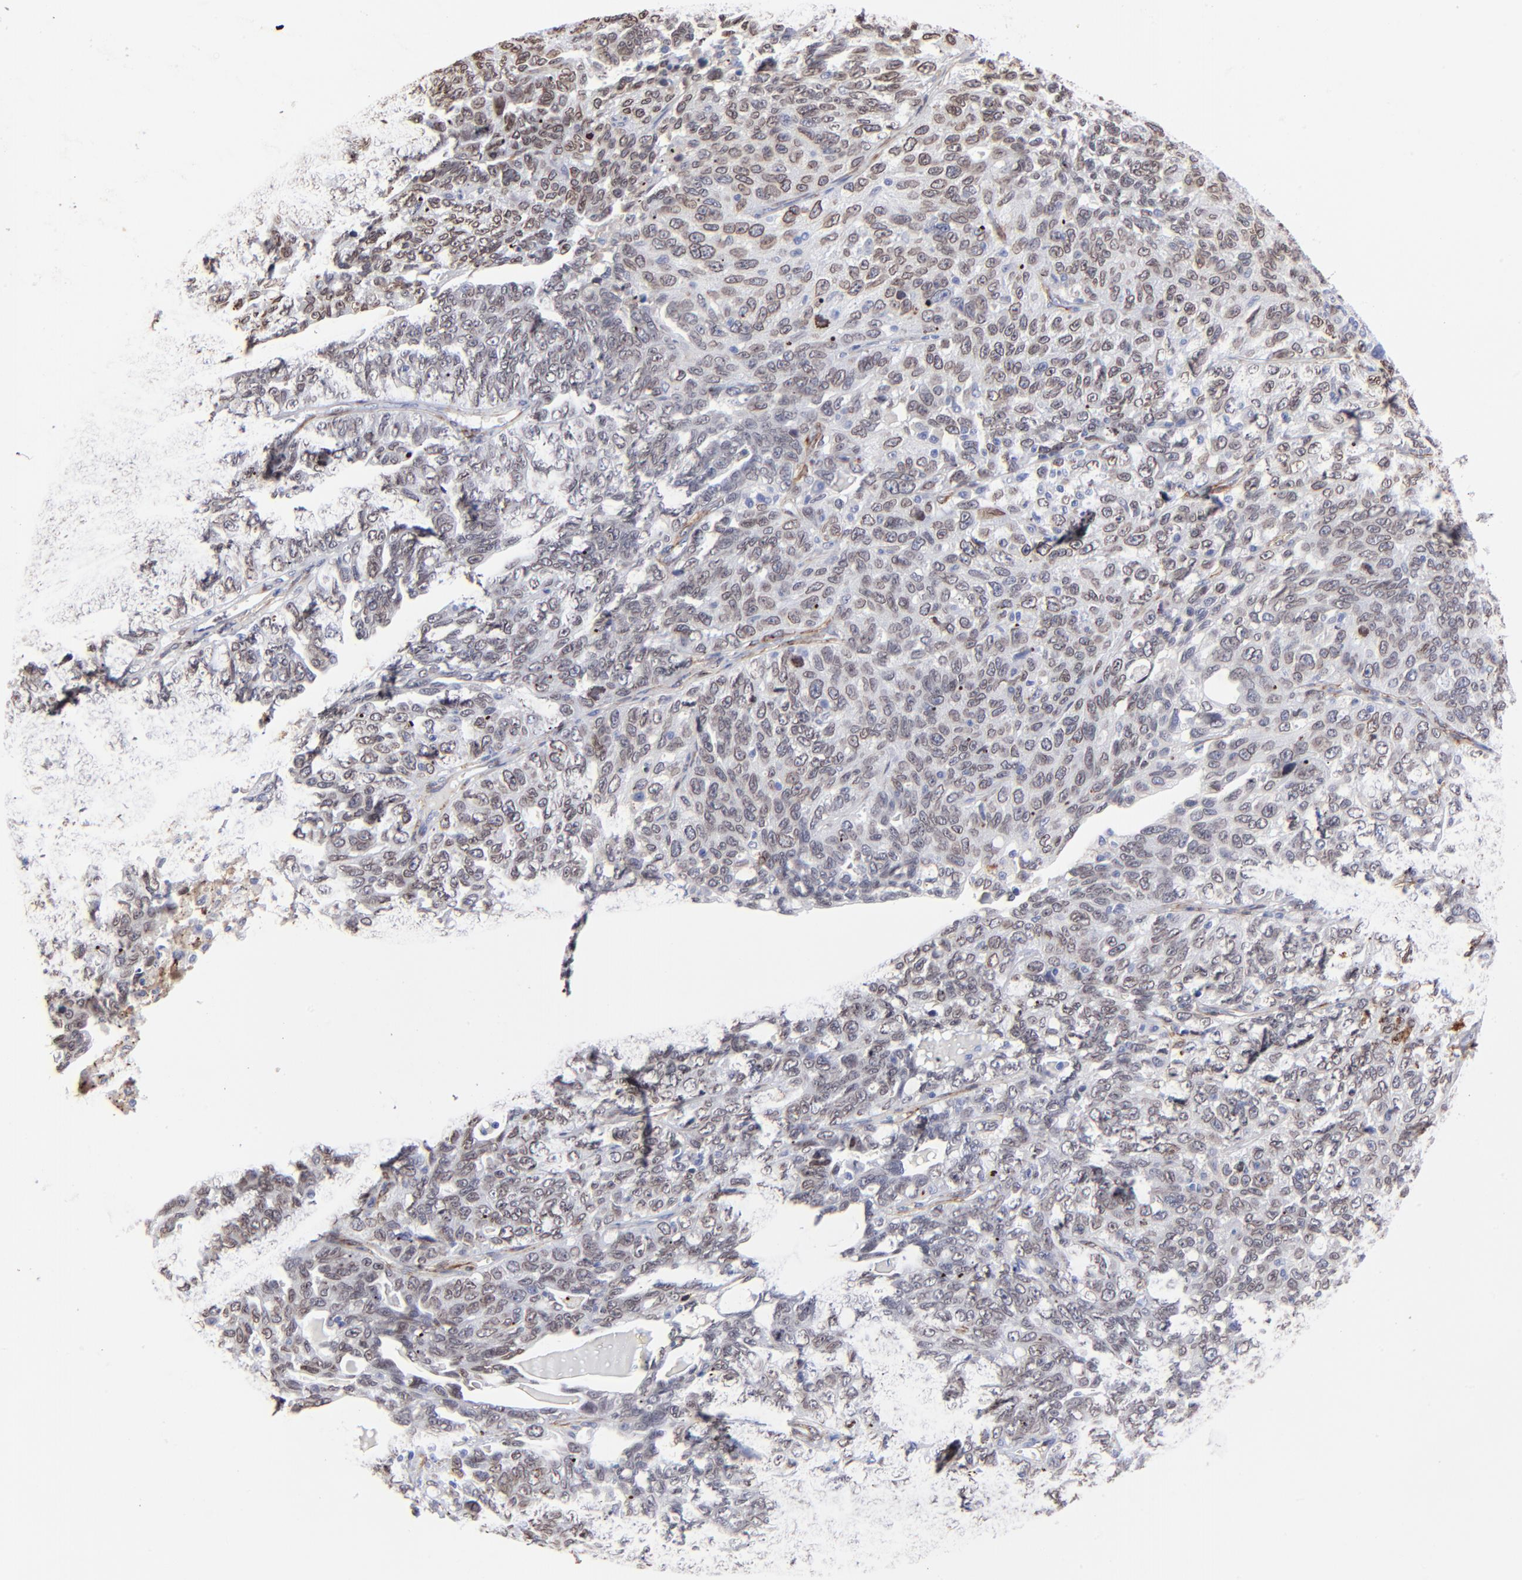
{"staining": {"intensity": "moderate", "quantity": "25%-75%", "location": "cytoplasmic/membranous,nuclear"}, "tissue": "ovarian cancer", "cell_type": "Tumor cells", "image_type": "cancer", "snomed": [{"axis": "morphology", "description": "Cystadenocarcinoma, serous, NOS"}, {"axis": "topography", "description": "Ovary"}], "caption": "There is medium levels of moderate cytoplasmic/membranous and nuclear expression in tumor cells of ovarian serous cystadenocarcinoma, as demonstrated by immunohistochemical staining (brown color).", "gene": "PDGFRB", "patient": {"sex": "female", "age": 71}}